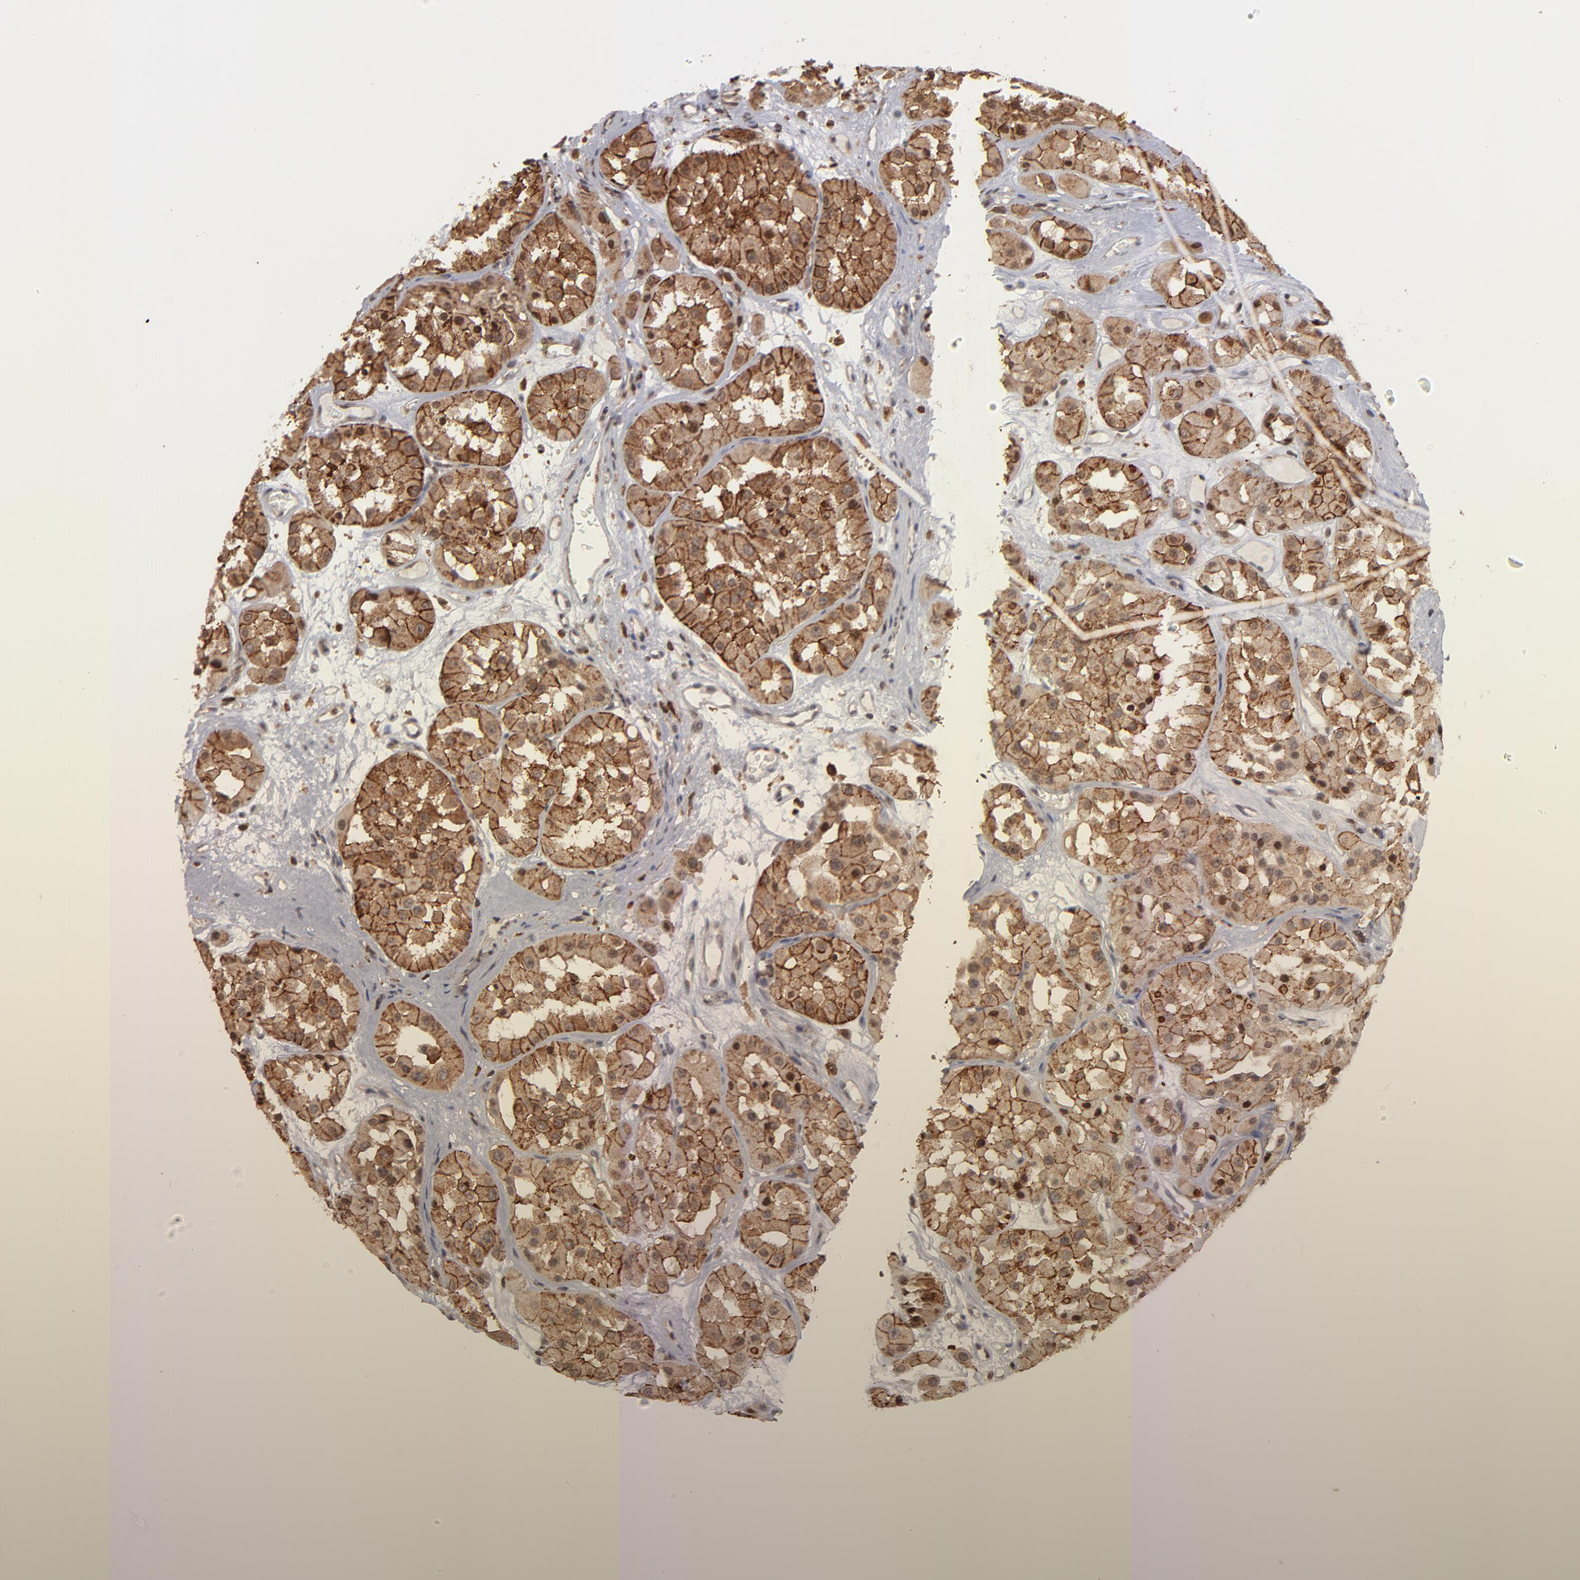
{"staining": {"intensity": "strong", "quantity": ">75%", "location": "cytoplasmic/membranous,nuclear"}, "tissue": "renal cancer", "cell_type": "Tumor cells", "image_type": "cancer", "snomed": [{"axis": "morphology", "description": "Adenocarcinoma, uncertain malignant potential"}, {"axis": "topography", "description": "Kidney"}], "caption": "Renal cancer (adenocarcinoma,  uncertain malignant potential) stained for a protein shows strong cytoplasmic/membranous and nuclear positivity in tumor cells.", "gene": "RGS6", "patient": {"sex": "male", "age": 63}}